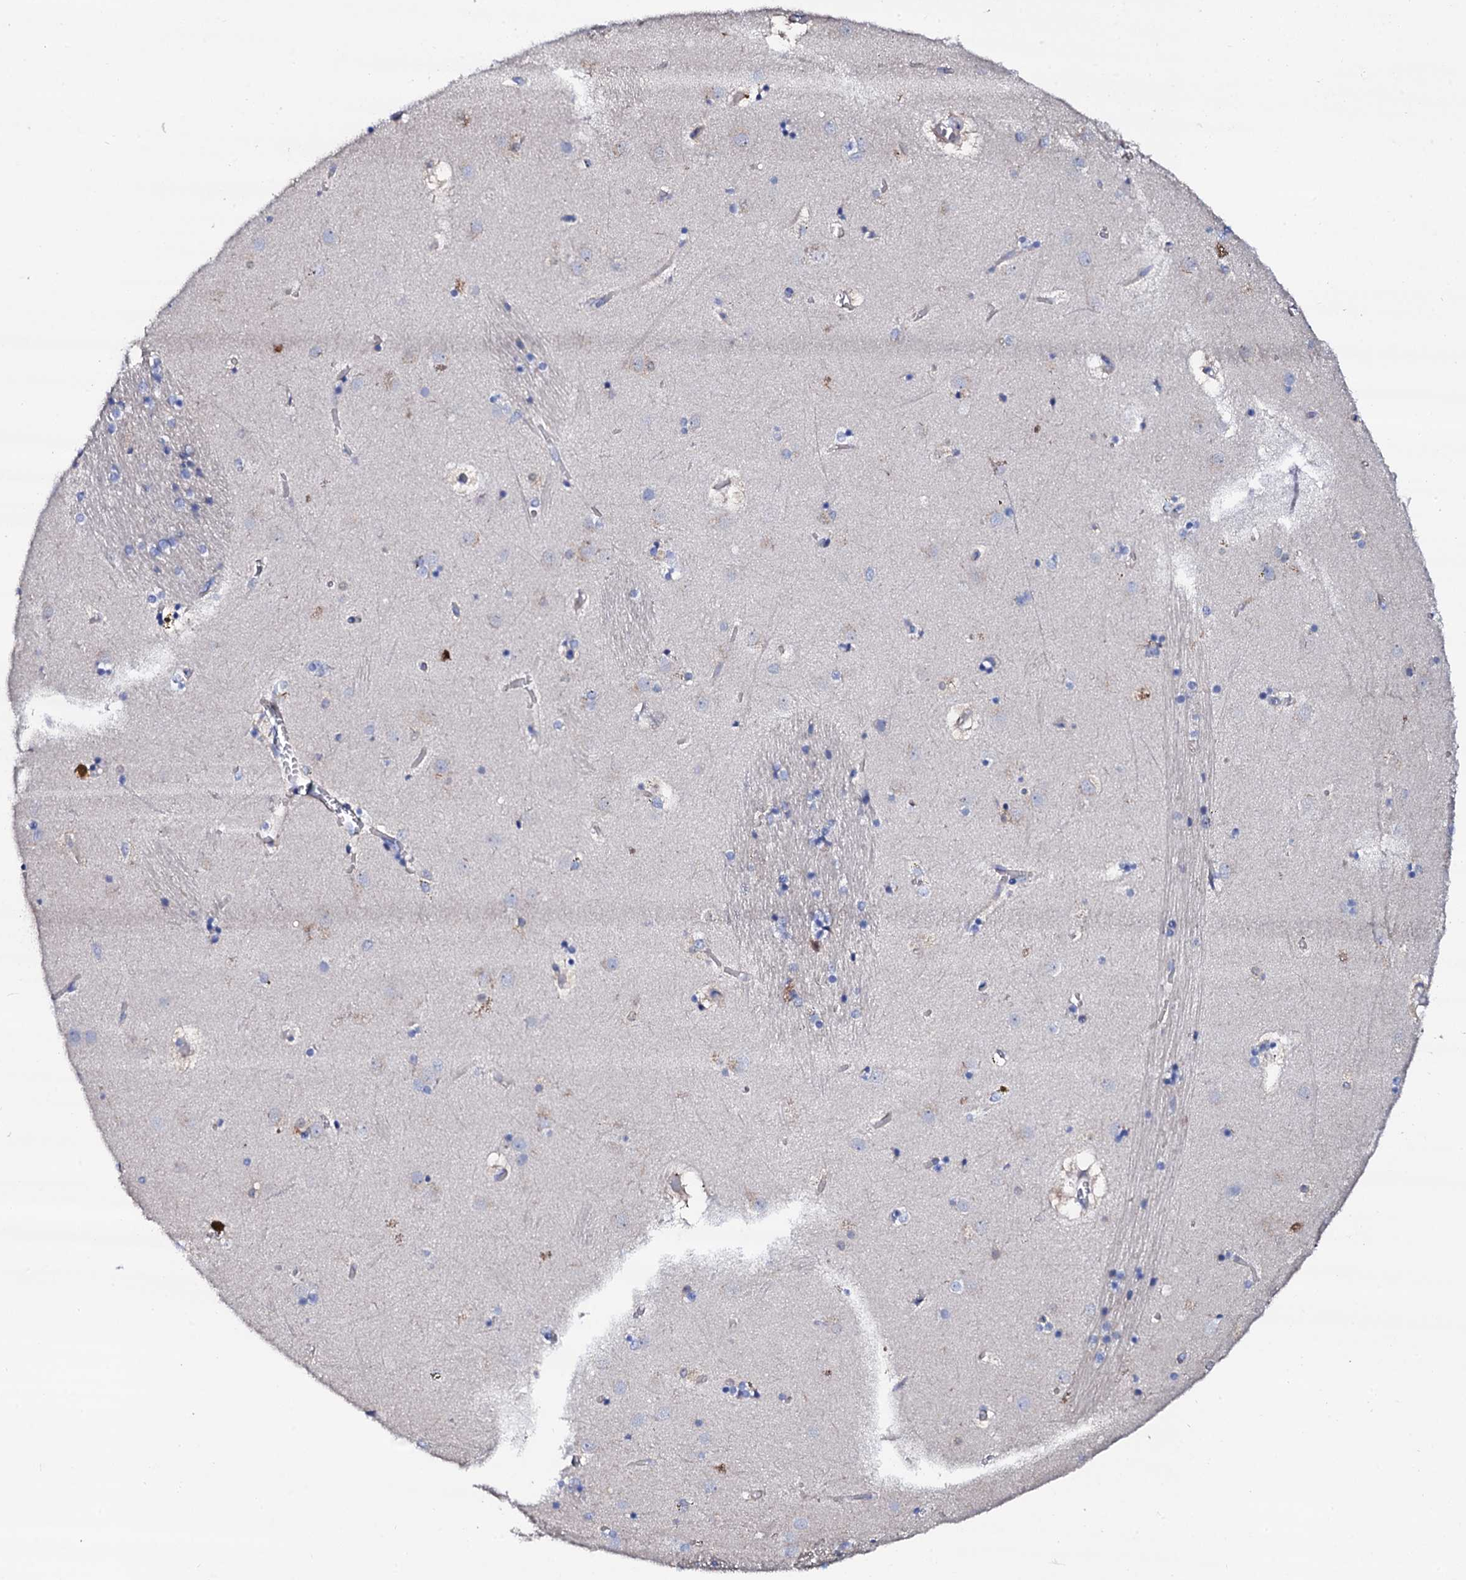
{"staining": {"intensity": "negative", "quantity": "none", "location": "none"}, "tissue": "caudate", "cell_type": "Glial cells", "image_type": "normal", "snomed": [{"axis": "morphology", "description": "Normal tissue, NOS"}, {"axis": "topography", "description": "Lateral ventricle wall"}], "caption": "This is a photomicrograph of immunohistochemistry staining of normal caudate, which shows no expression in glial cells. (Stains: DAB (3,3'-diaminobenzidine) immunohistochemistry (IHC) with hematoxylin counter stain, Microscopy: brightfield microscopy at high magnification).", "gene": "TRDN", "patient": {"sex": "male", "age": 70}}